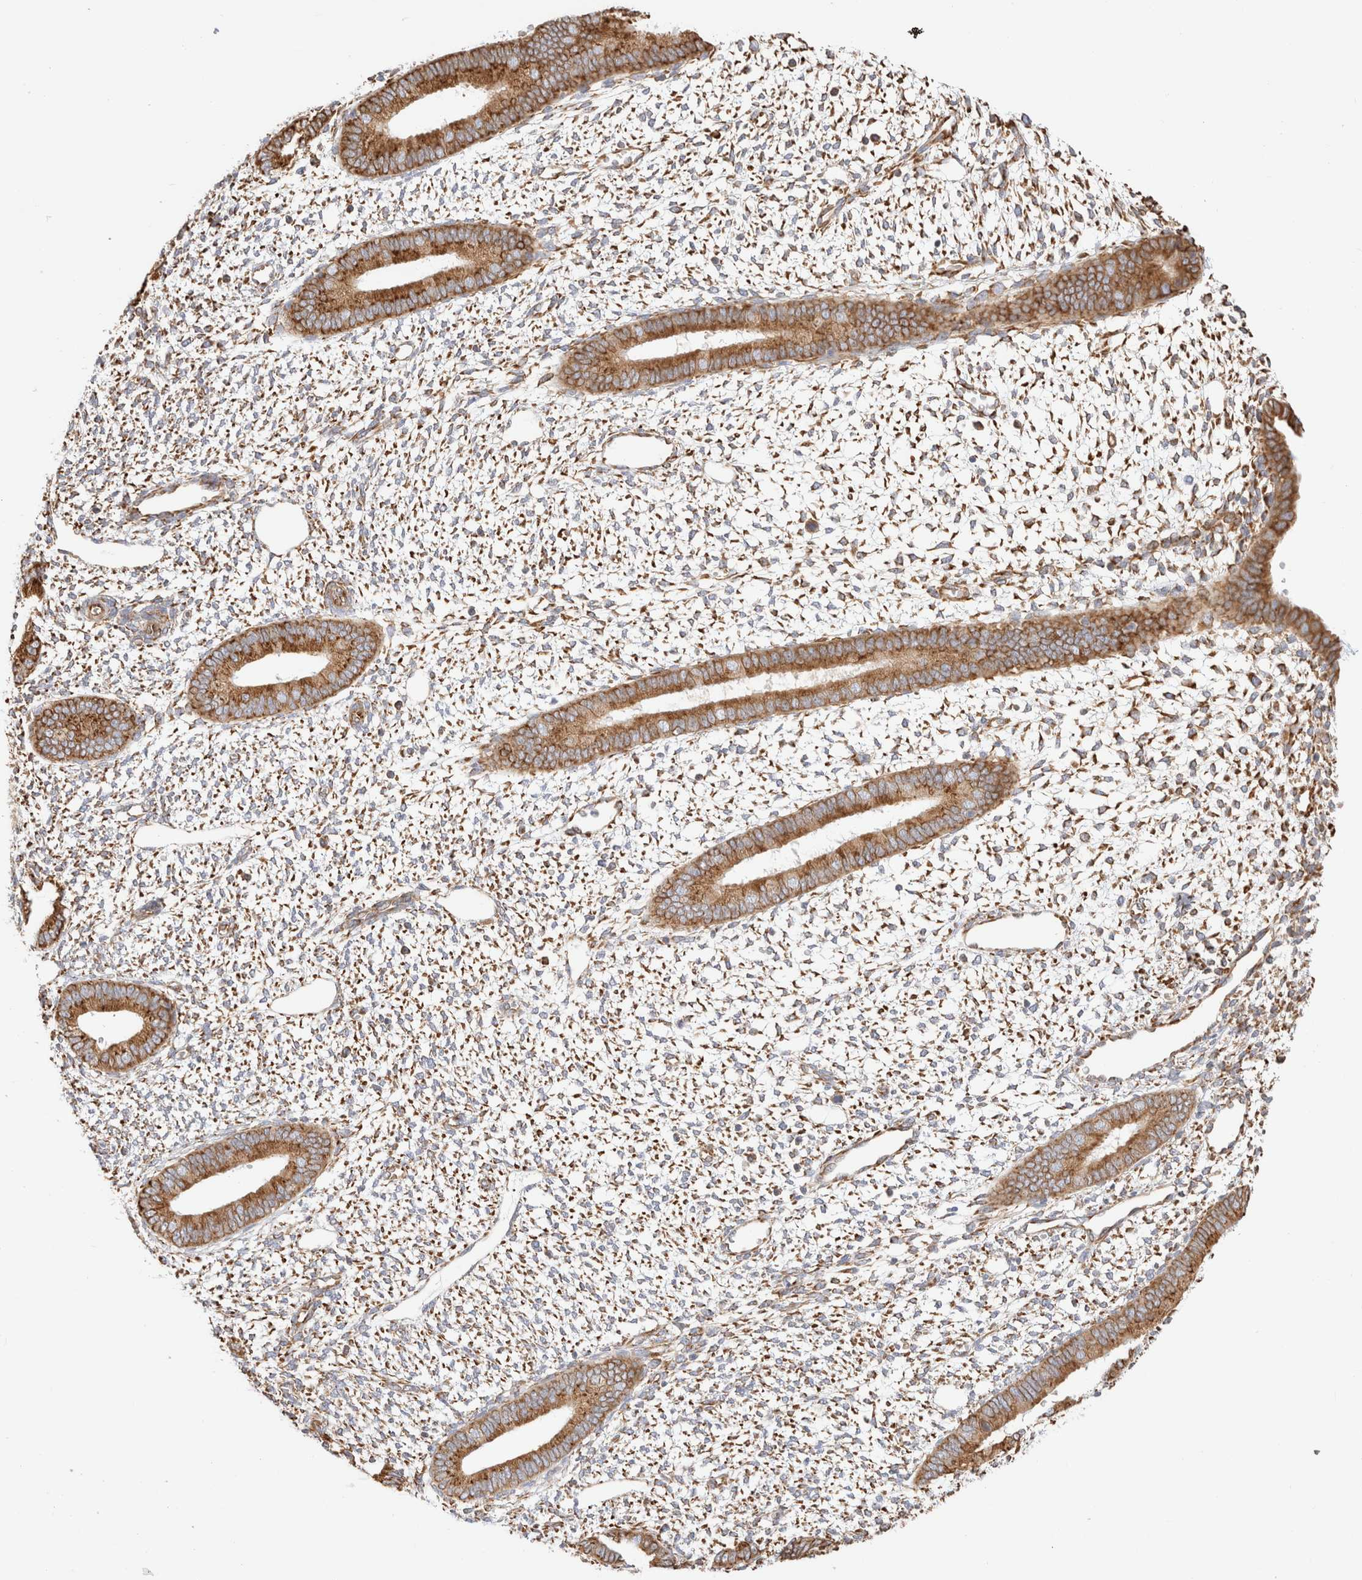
{"staining": {"intensity": "moderate", "quantity": "25%-75%", "location": "cytoplasmic/membranous"}, "tissue": "endometrium", "cell_type": "Cells in endometrial stroma", "image_type": "normal", "snomed": [{"axis": "morphology", "description": "Normal tissue, NOS"}, {"axis": "topography", "description": "Endometrium"}], "caption": "Normal endometrium shows moderate cytoplasmic/membranous staining in about 25%-75% of cells in endometrial stroma The protein of interest is stained brown, and the nuclei are stained in blue (DAB (3,3'-diaminobenzidine) IHC with brightfield microscopy, high magnification)..", "gene": "ZC2HC1A", "patient": {"sex": "female", "age": 46}}